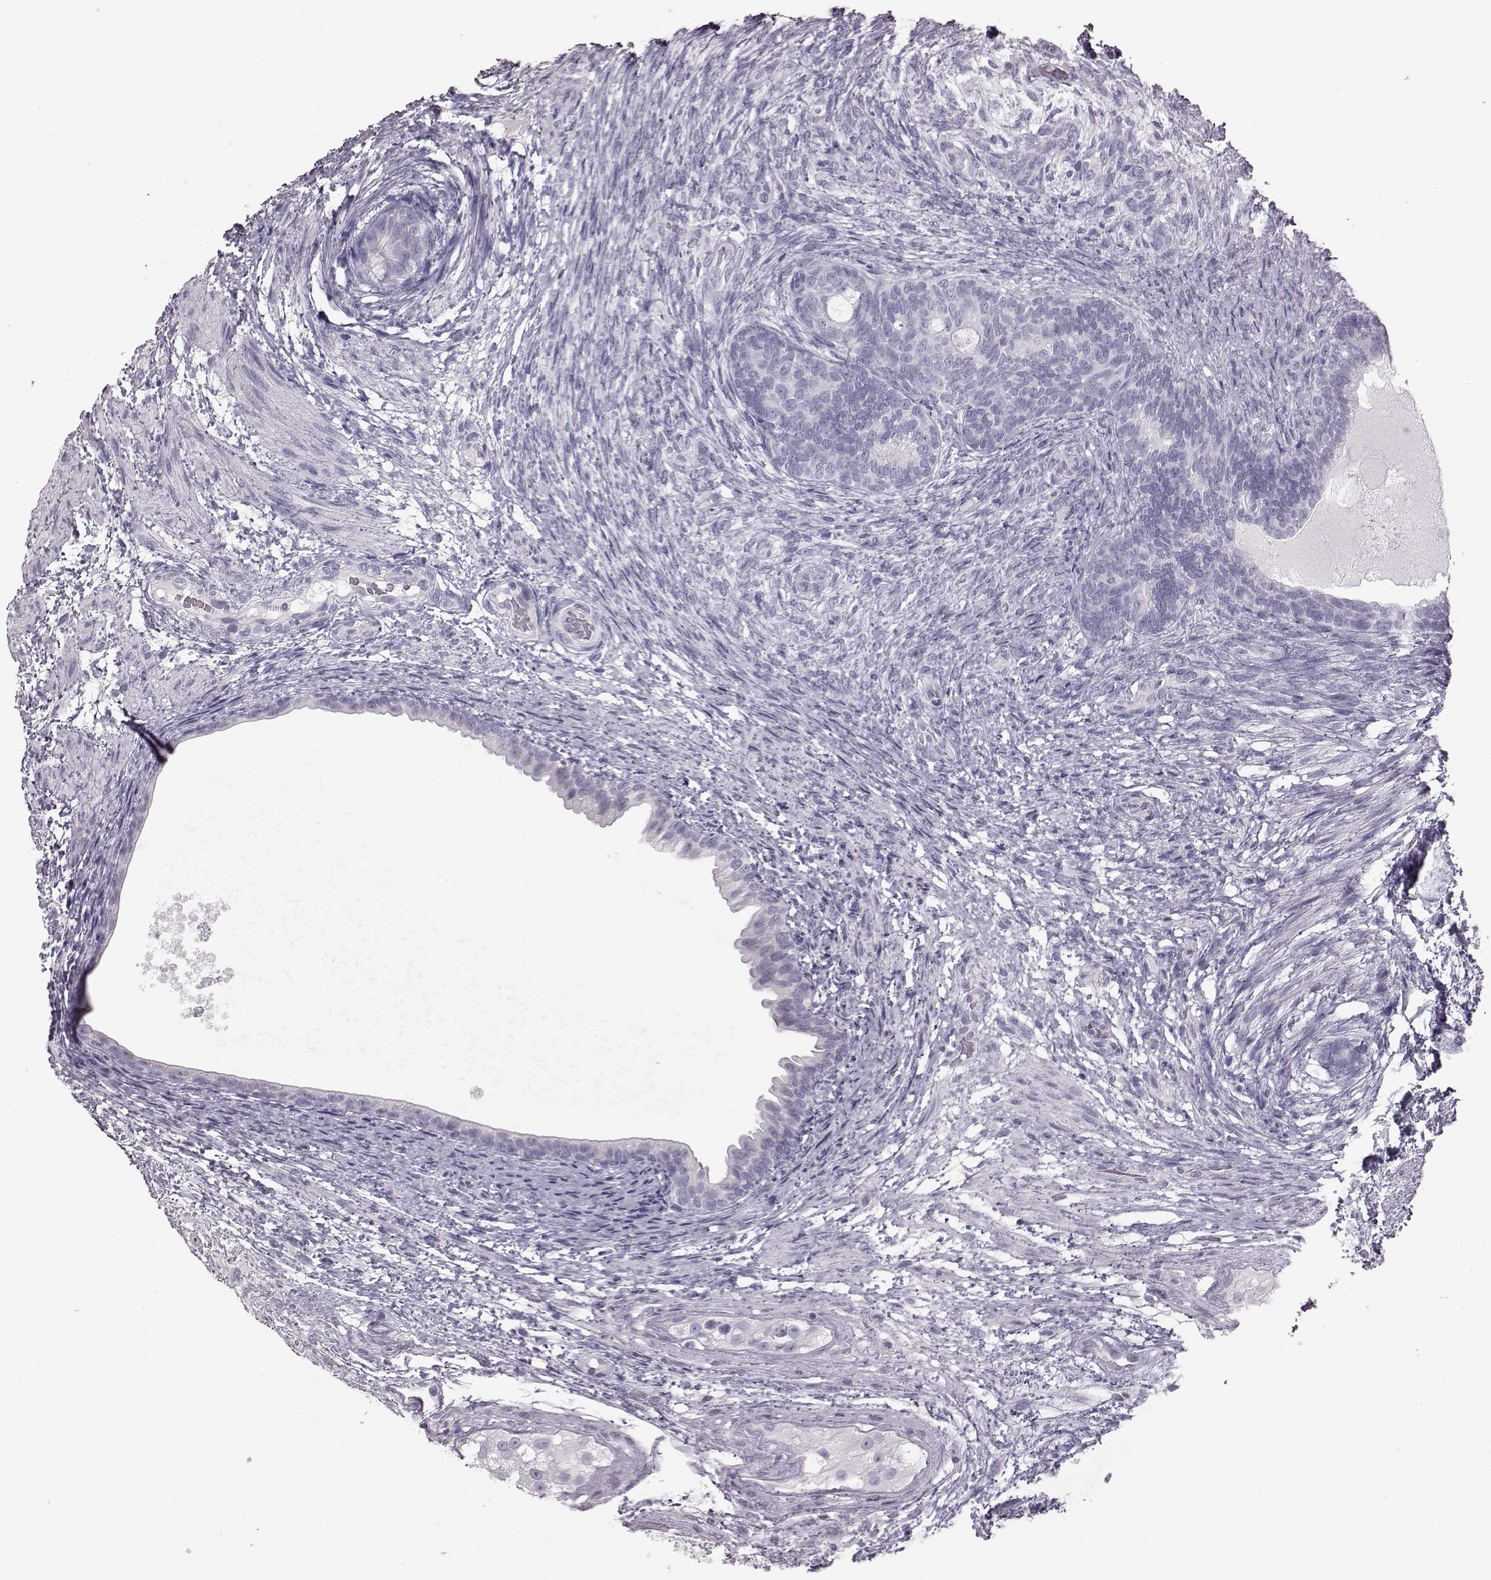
{"staining": {"intensity": "negative", "quantity": "none", "location": "none"}, "tissue": "testis cancer", "cell_type": "Tumor cells", "image_type": "cancer", "snomed": [{"axis": "morphology", "description": "Carcinoma, Embryonal, NOS"}, {"axis": "topography", "description": "Testis"}], "caption": "Immunohistochemistry micrograph of neoplastic tissue: embryonal carcinoma (testis) stained with DAB (3,3'-diaminobenzidine) reveals no significant protein expression in tumor cells. The staining was performed using DAB to visualize the protein expression in brown, while the nuclei were stained in blue with hematoxylin (Magnification: 20x).", "gene": "TCHHL1", "patient": {"sex": "male", "age": 24}}